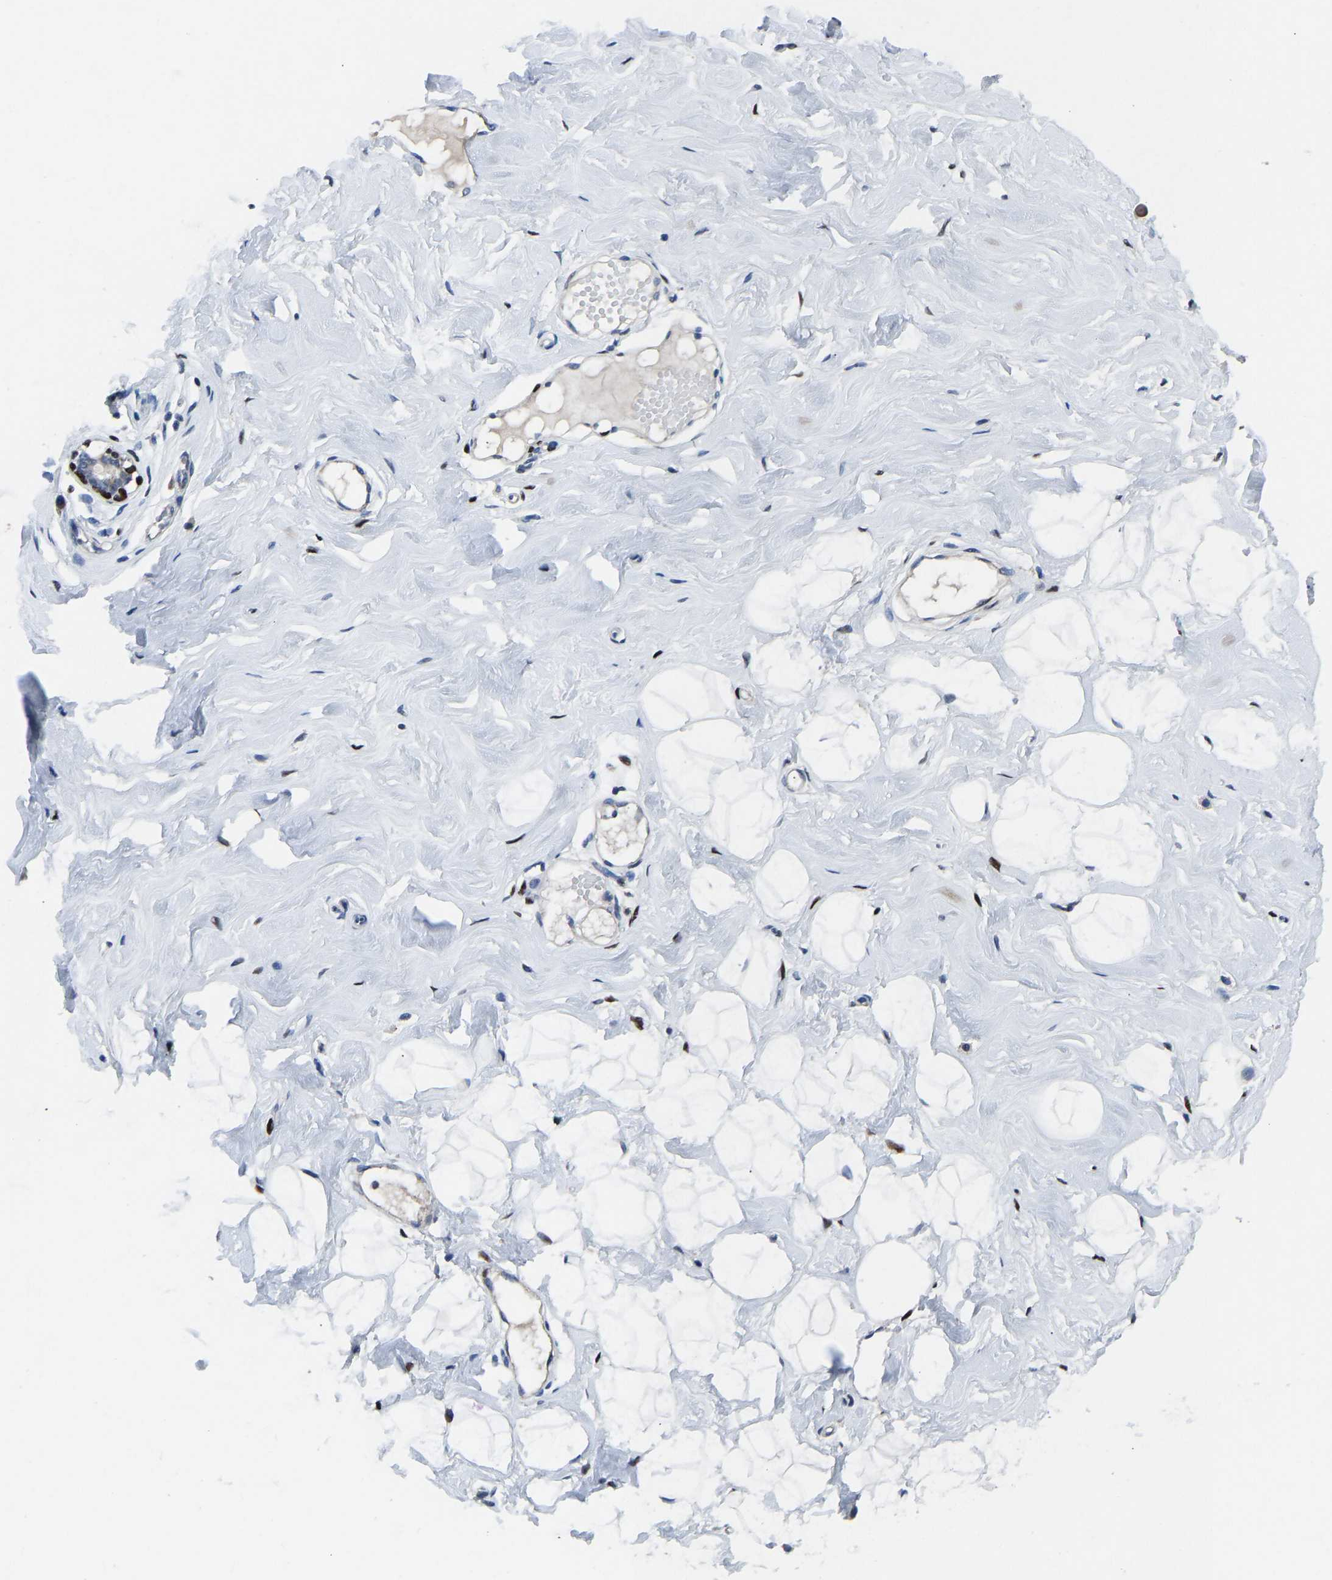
{"staining": {"intensity": "moderate", "quantity": ">75%", "location": "nuclear"}, "tissue": "breast", "cell_type": "Adipocytes", "image_type": "normal", "snomed": [{"axis": "morphology", "description": "Normal tissue, NOS"}, {"axis": "topography", "description": "Breast"}], "caption": "Protein expression analysis of unremarkable breast demonstrates moderate nuclear staining in approximately >75% of adipocytes. (DAB (3,3'-diaminobenzidine) IHC with brightfield microscopy, high magnification).", "gene": "EGR1", "patient": {"sex": "female", "age": 23}}